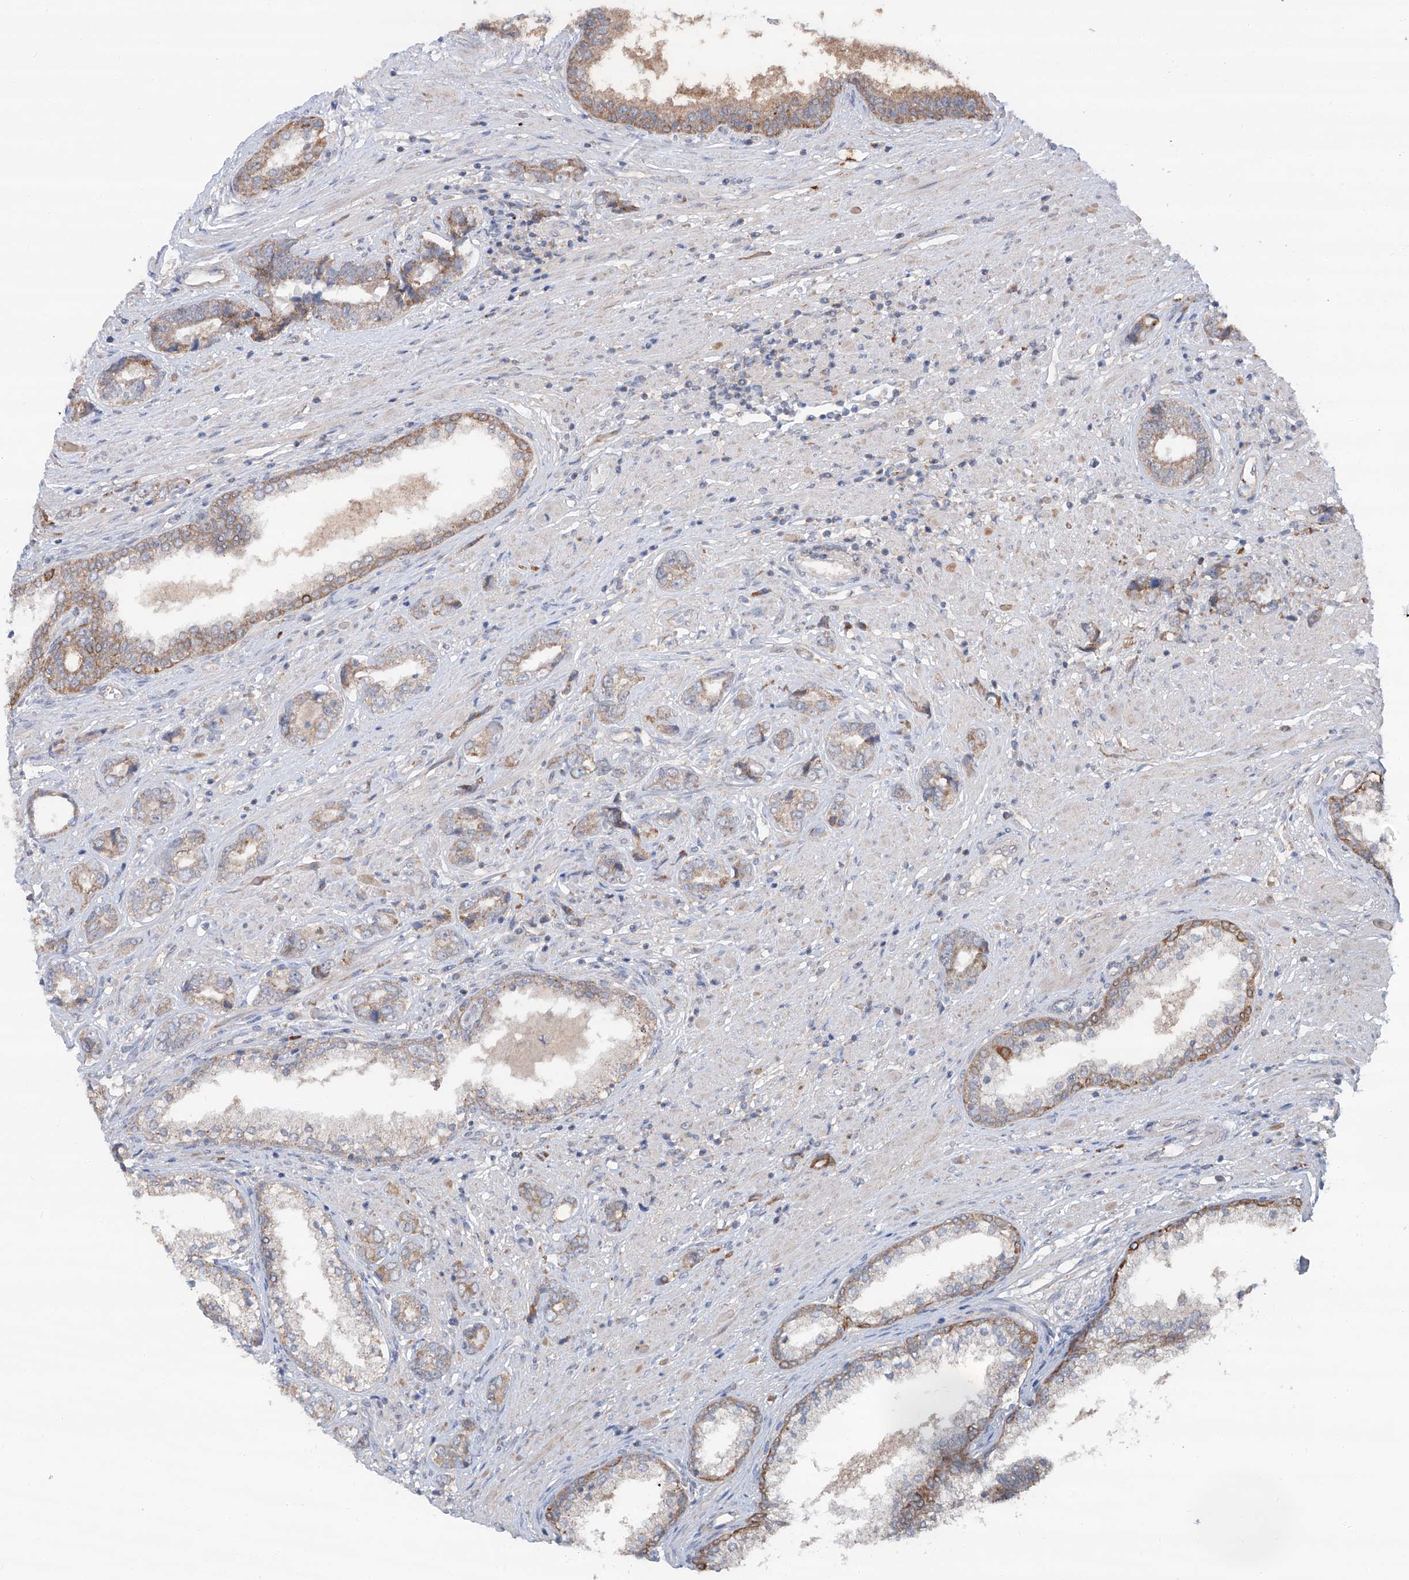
{"staining": {"intensity": "weak", "quantity": "25%-75%", "location": "cytoplasmic/membranous"}, "tissue": "prostate cancer", "cell_type": "Tumor cells", "image_type": "cancer", "snomed": [{"axis": "morphology", "description": "Adenocarcinoma, High grade"}, {"axis": "topography", "description": "Prostate"}], "caption": "IHC (DAB (3,3'-diaminobenzidine)) staining of prostate cancer demonstrates weak cytoplasmic/membranous protein staining in approximately 25%-75% of tumor cells.", "gene": "SIX4", "patient": {"sex": "male", "age": 61}}